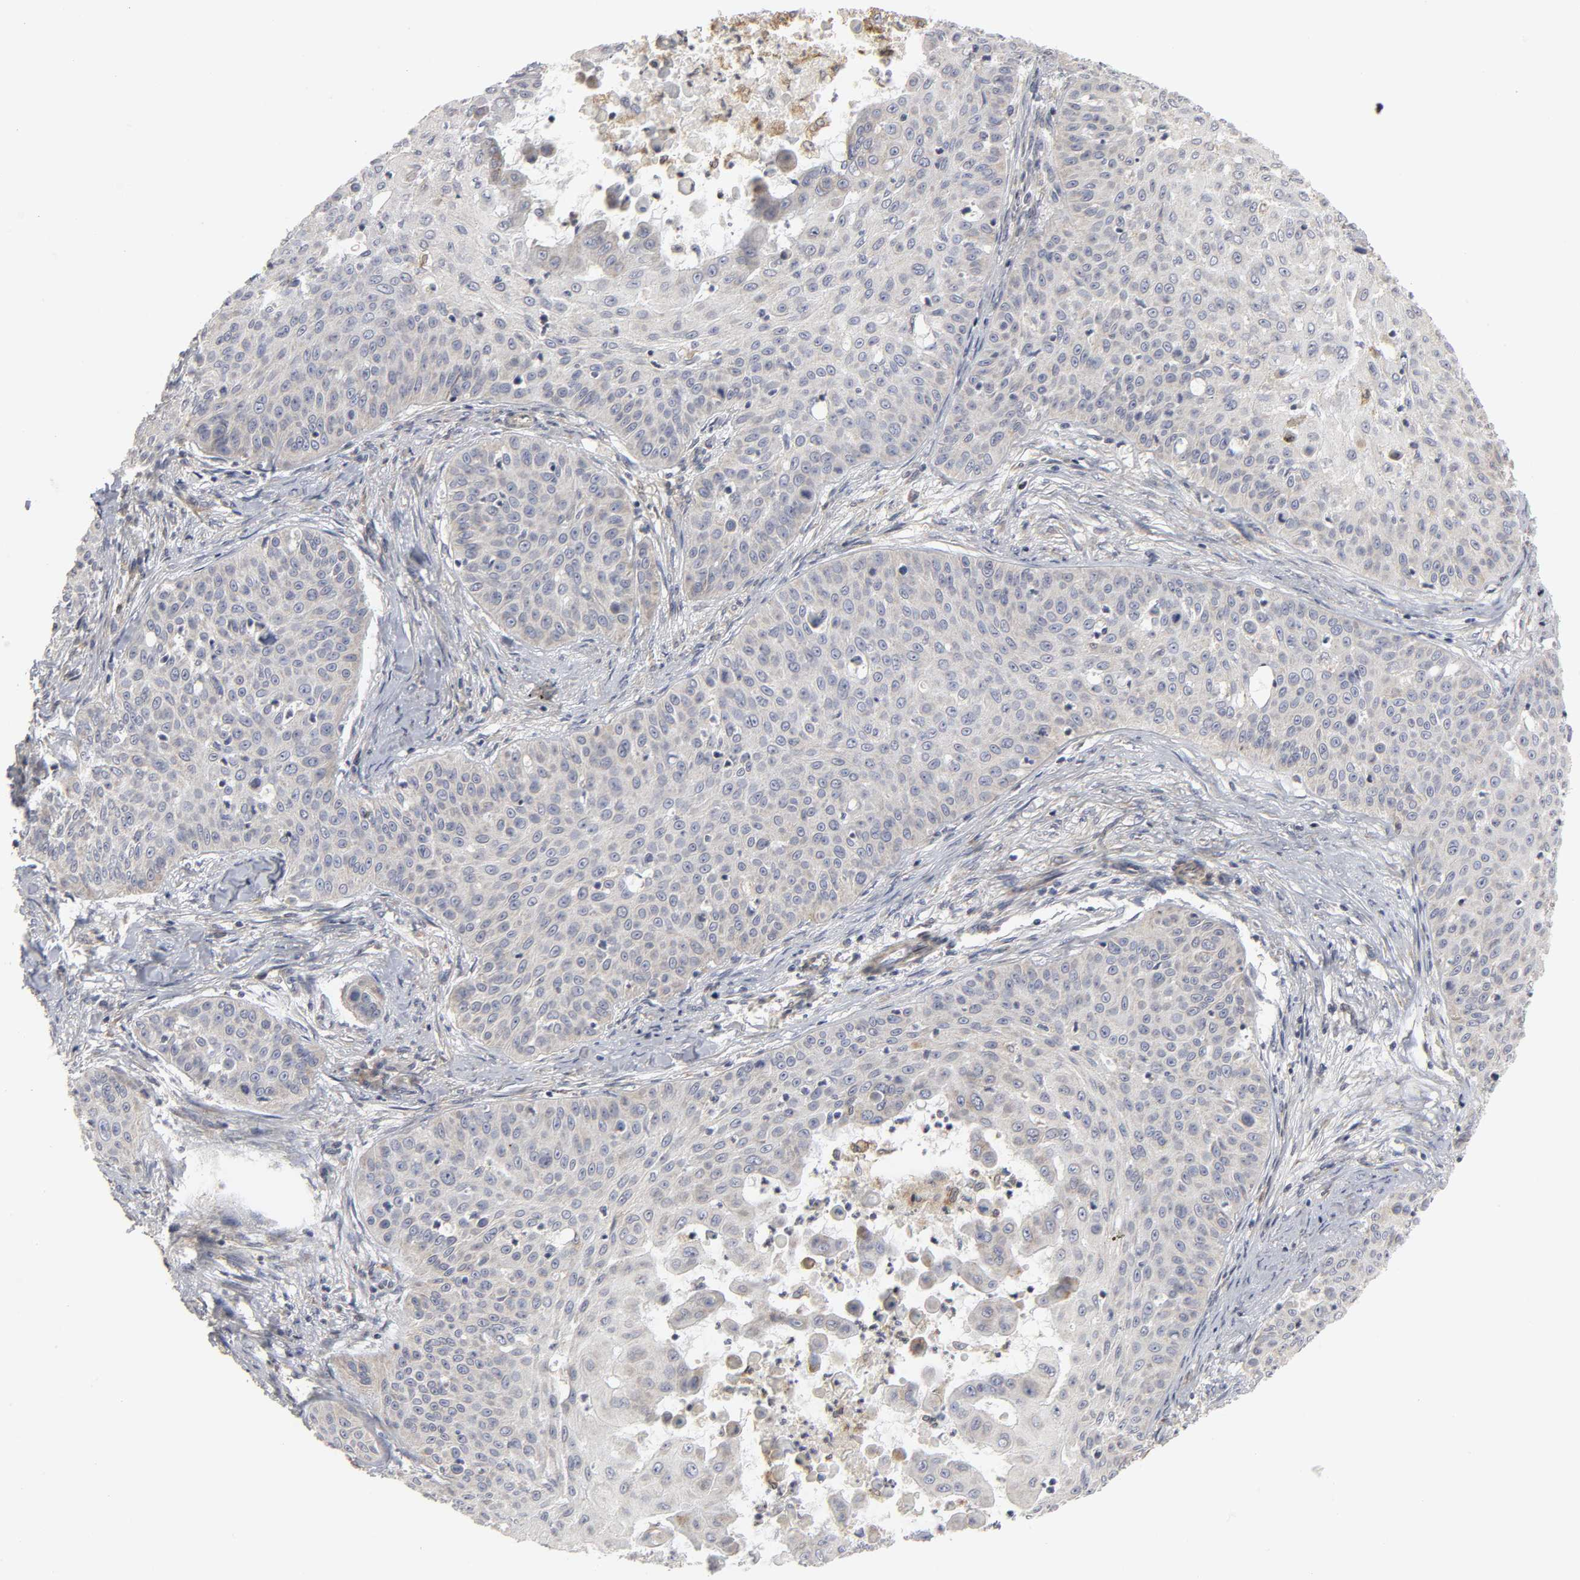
{"staining": {"intensity": "weak", "quantity": "<25%", "location": "cytoplasmic/membranous"}, "tissue": "skin cancer", "cell_type": "Tumor cells", "image_type": "cancer", "snomed": [{"axis": "morphology", "description": "Squamous cell carcinoma, NOS"}, {"axis": "topography", "description": "Skin"}], "caption": "Immunohistochemistry of human squamous cell carcinoma (skin) displays no staining in tumor cells.", "gene": "POR", "patient": {"sex": "male", "age": 82}}